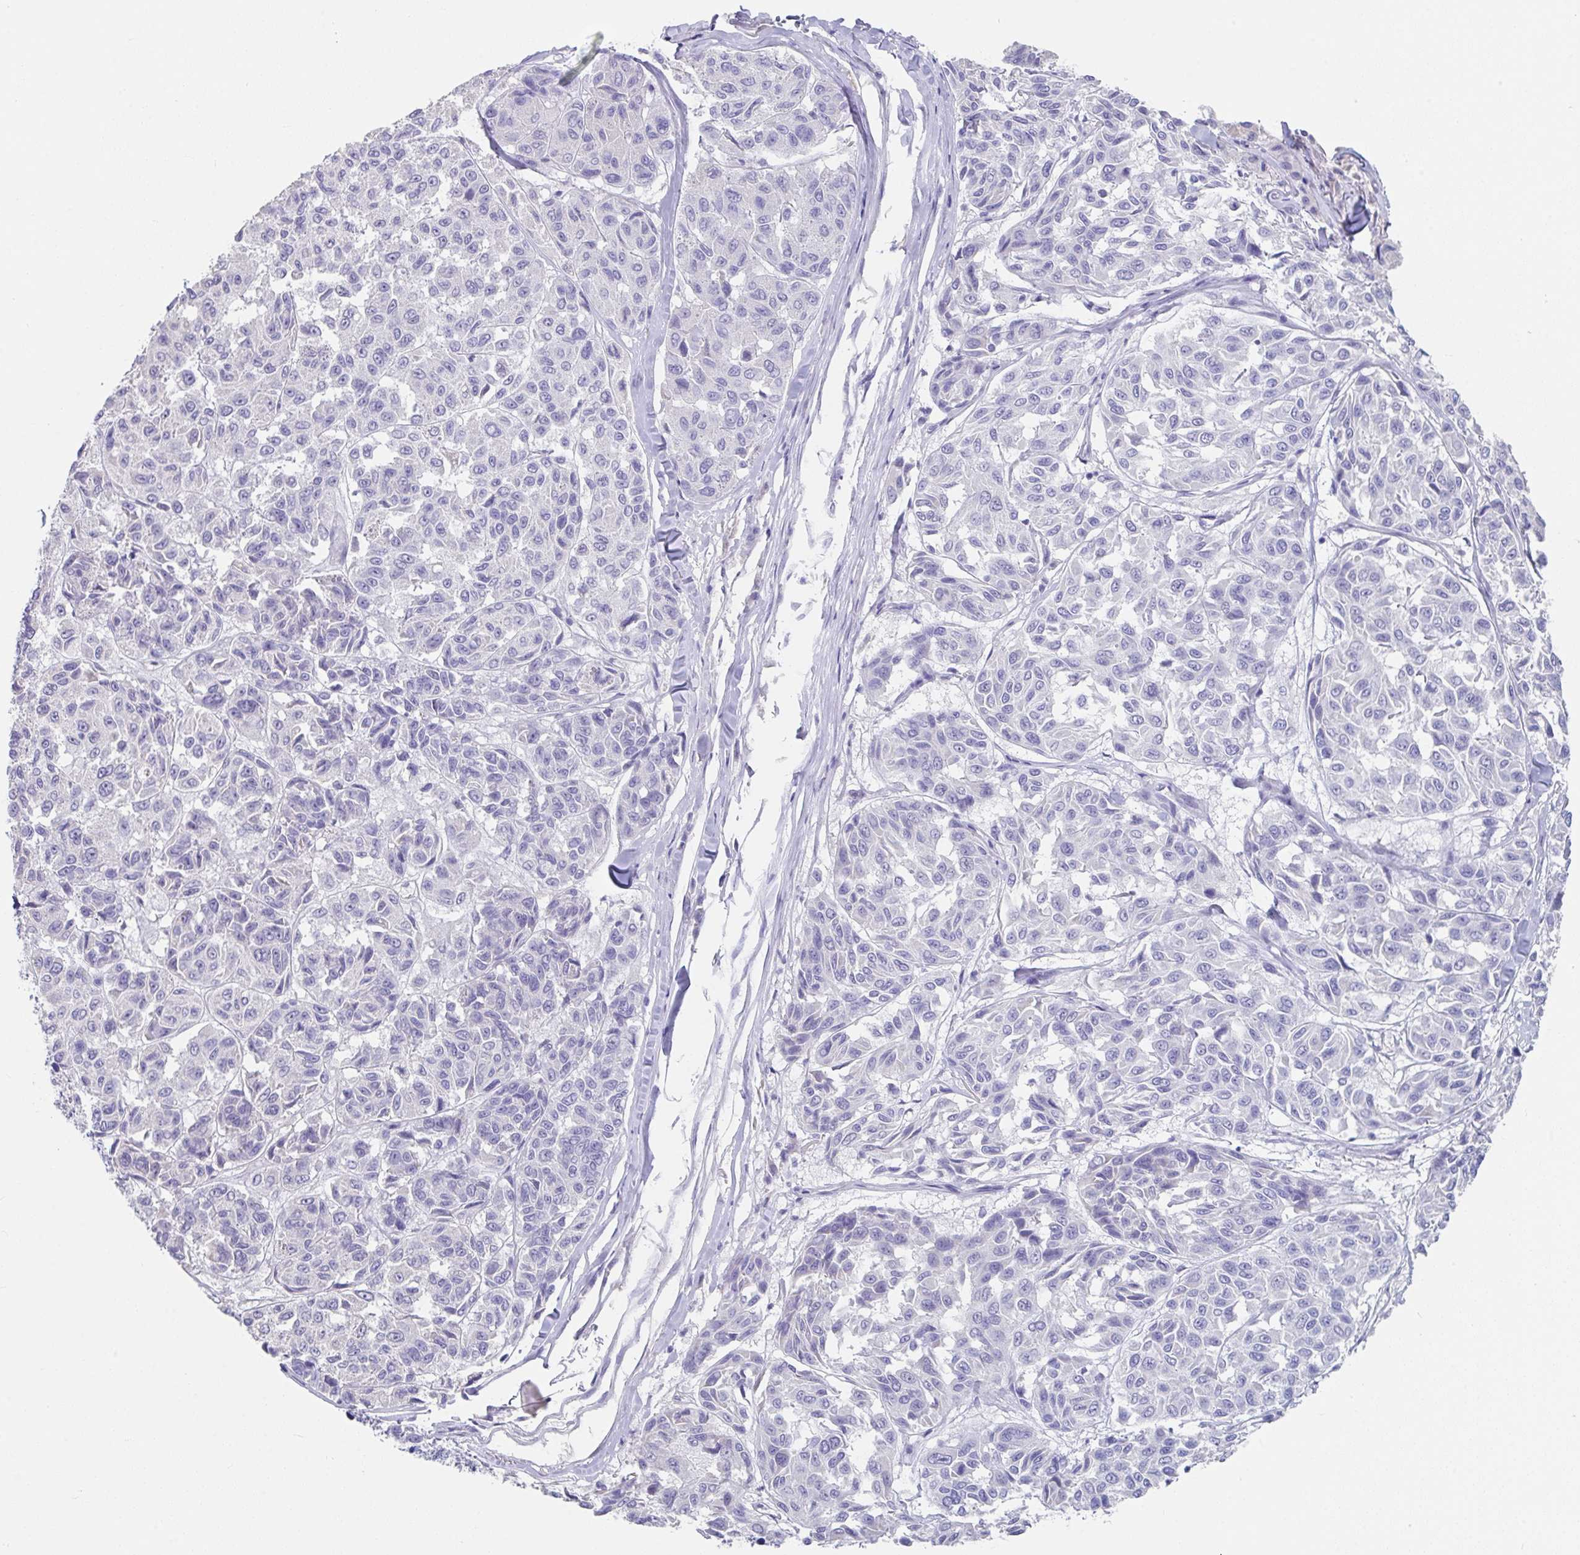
{"staining": {"intensity": "negative", "quantity": "none", "location": "none"}, "tissue": "melanoma", "cell_type": "Tumor cells", "image_type": "cancer", "snomed": [{"axis": "morphology", "description": "Malignant melanoma, NOS"}, {"axis": "topography", "description": "Skin"}], "caption": "Tumor cells show no significant protein positivity in malignant melanoma.", "gene": "SLC44A4", "patient": {"sex": "female", "age": 66}}